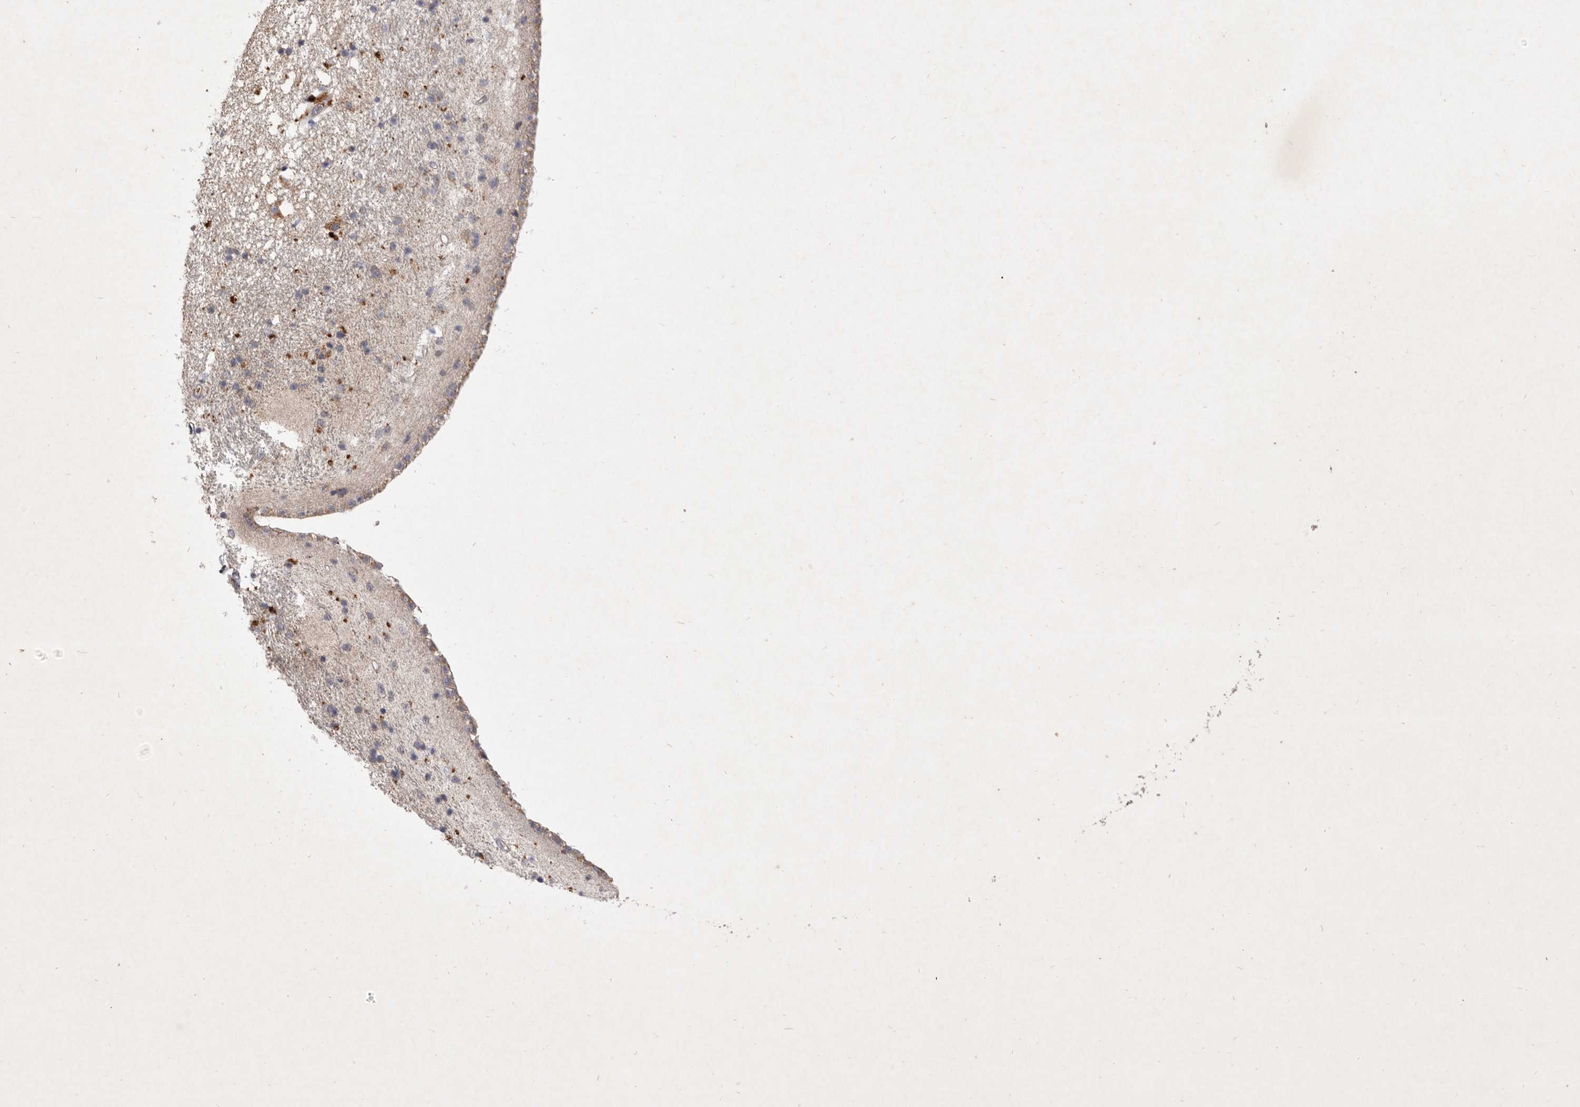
{"staining": {"intensity": "weak", "quantity": "25%-75%", "location": "cytoplasmic/membranous"}, "tissue": "caudate", "cell_type": "Glial cells", "image_type": "normal", "snomed": [{"axis": "morphology", "description": "Normal tissue, NOS"}, {"axis": "topography", "description": "Lateral ventricle wall"}], "caption": "Caudate stained with DAB (3,3'-diaminobenzidine) IHC exhibits low levels of weak cytoplasmic/membranous expression in approximately 25%-75% of glial cells. The staining was performed using DAB, with brown indicating positive protein expression. Nuclei are stained blue with hematoxylin.", "gene": "USP24", "patient": {"sex": "male", "age": 45}}